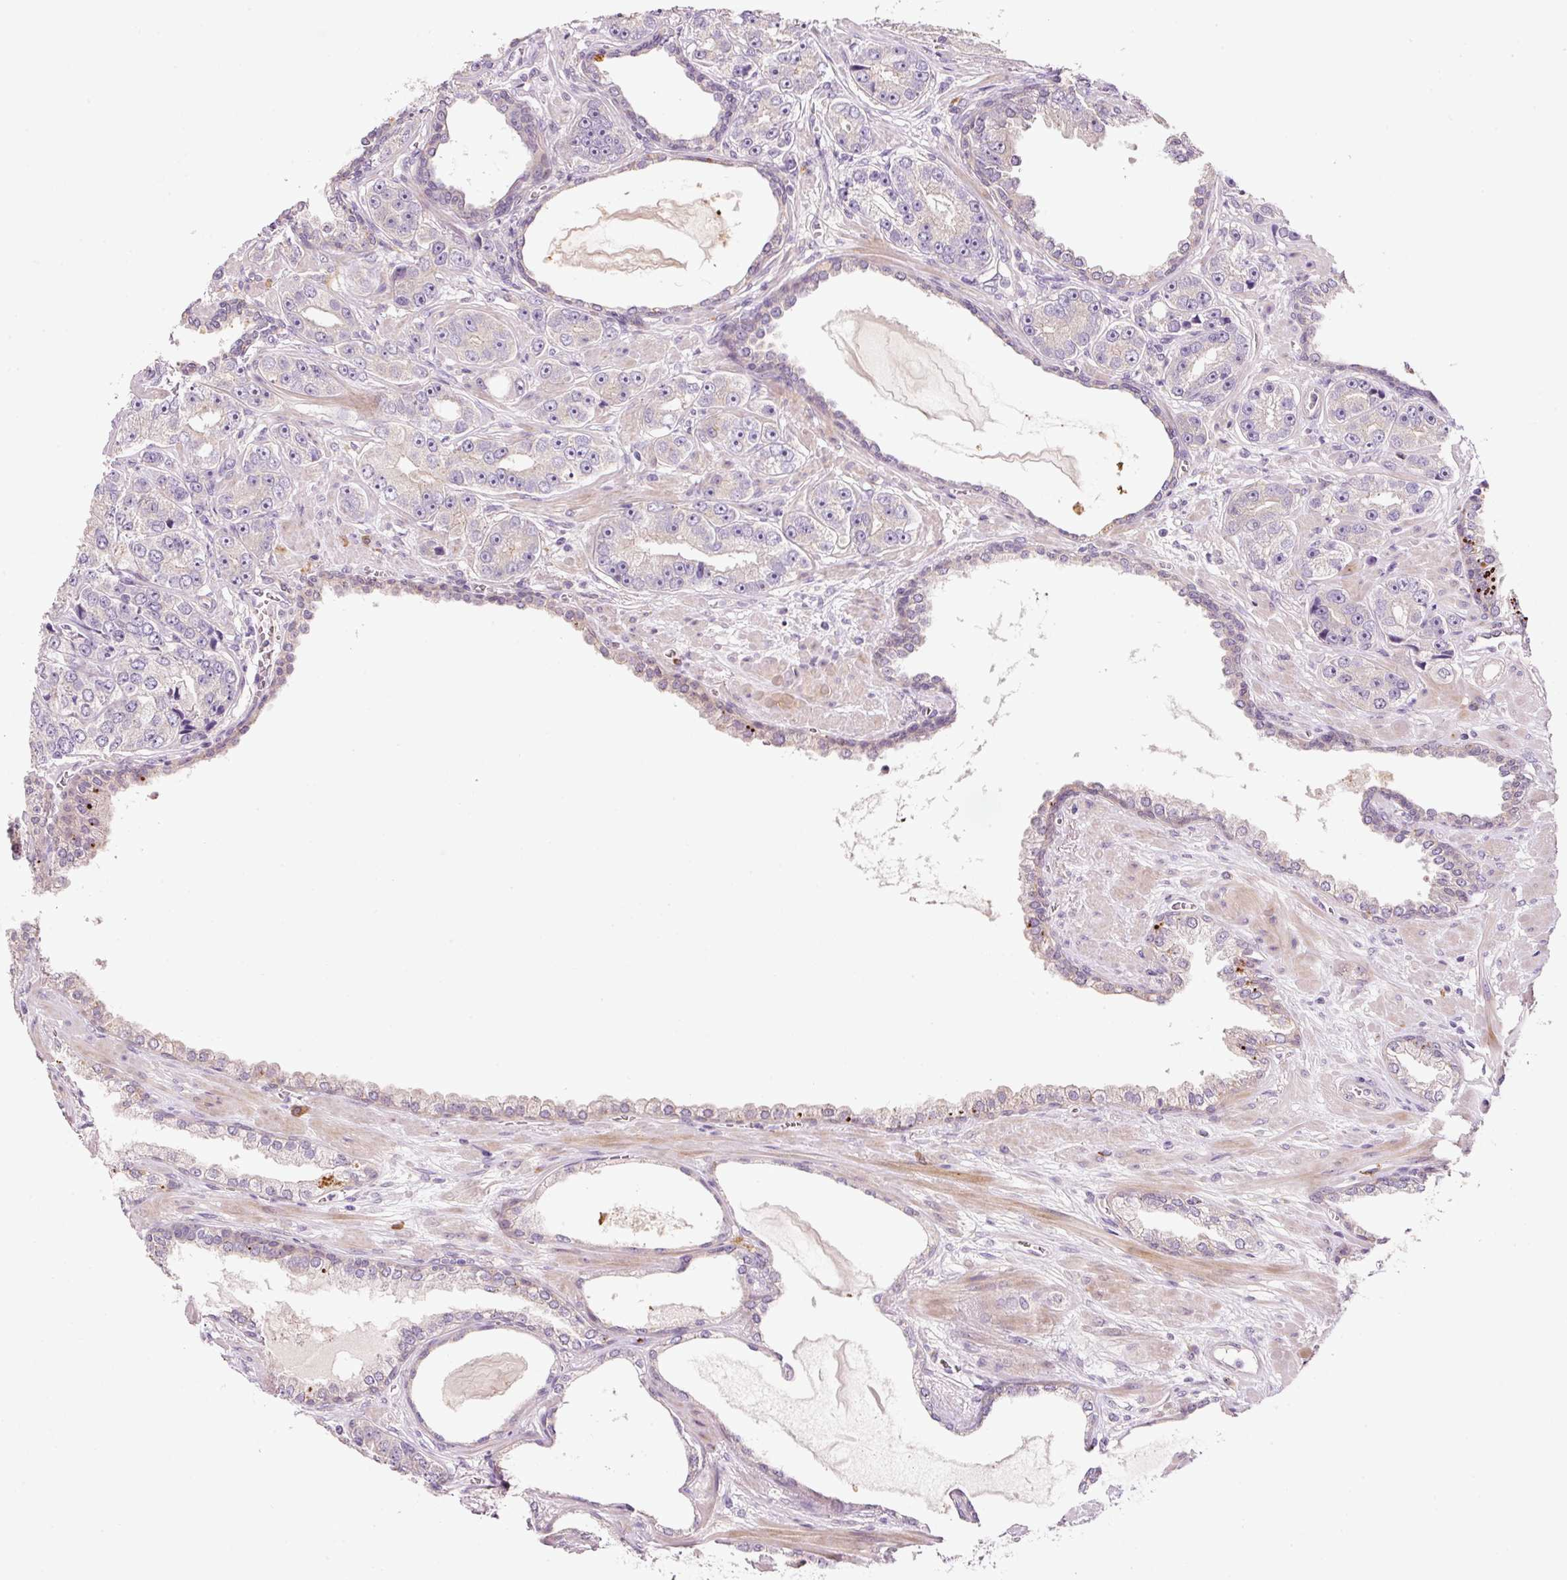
{"staining": {"intensity": "negative", "quantity": "none", "location": "none"}, "tissue": "prostate cancer", "cell_type": "Tumor cells", "image_type": "cancer", "snomed": [{"axis": "morphology", "description": "Adenocarcinoma, High grade"}, {"axis": "topography", "description": "Prostate"}], "caption": "This photomicrograph is of high-grade adenocarcinoma (prostate) stained with immunohistochemistry to label a protein in brown with the nuclei are counter-stained blue. There is no expression in tumor cells.", "gene": "TENT5C", "patient": {"sex": "male", "age": 71}}